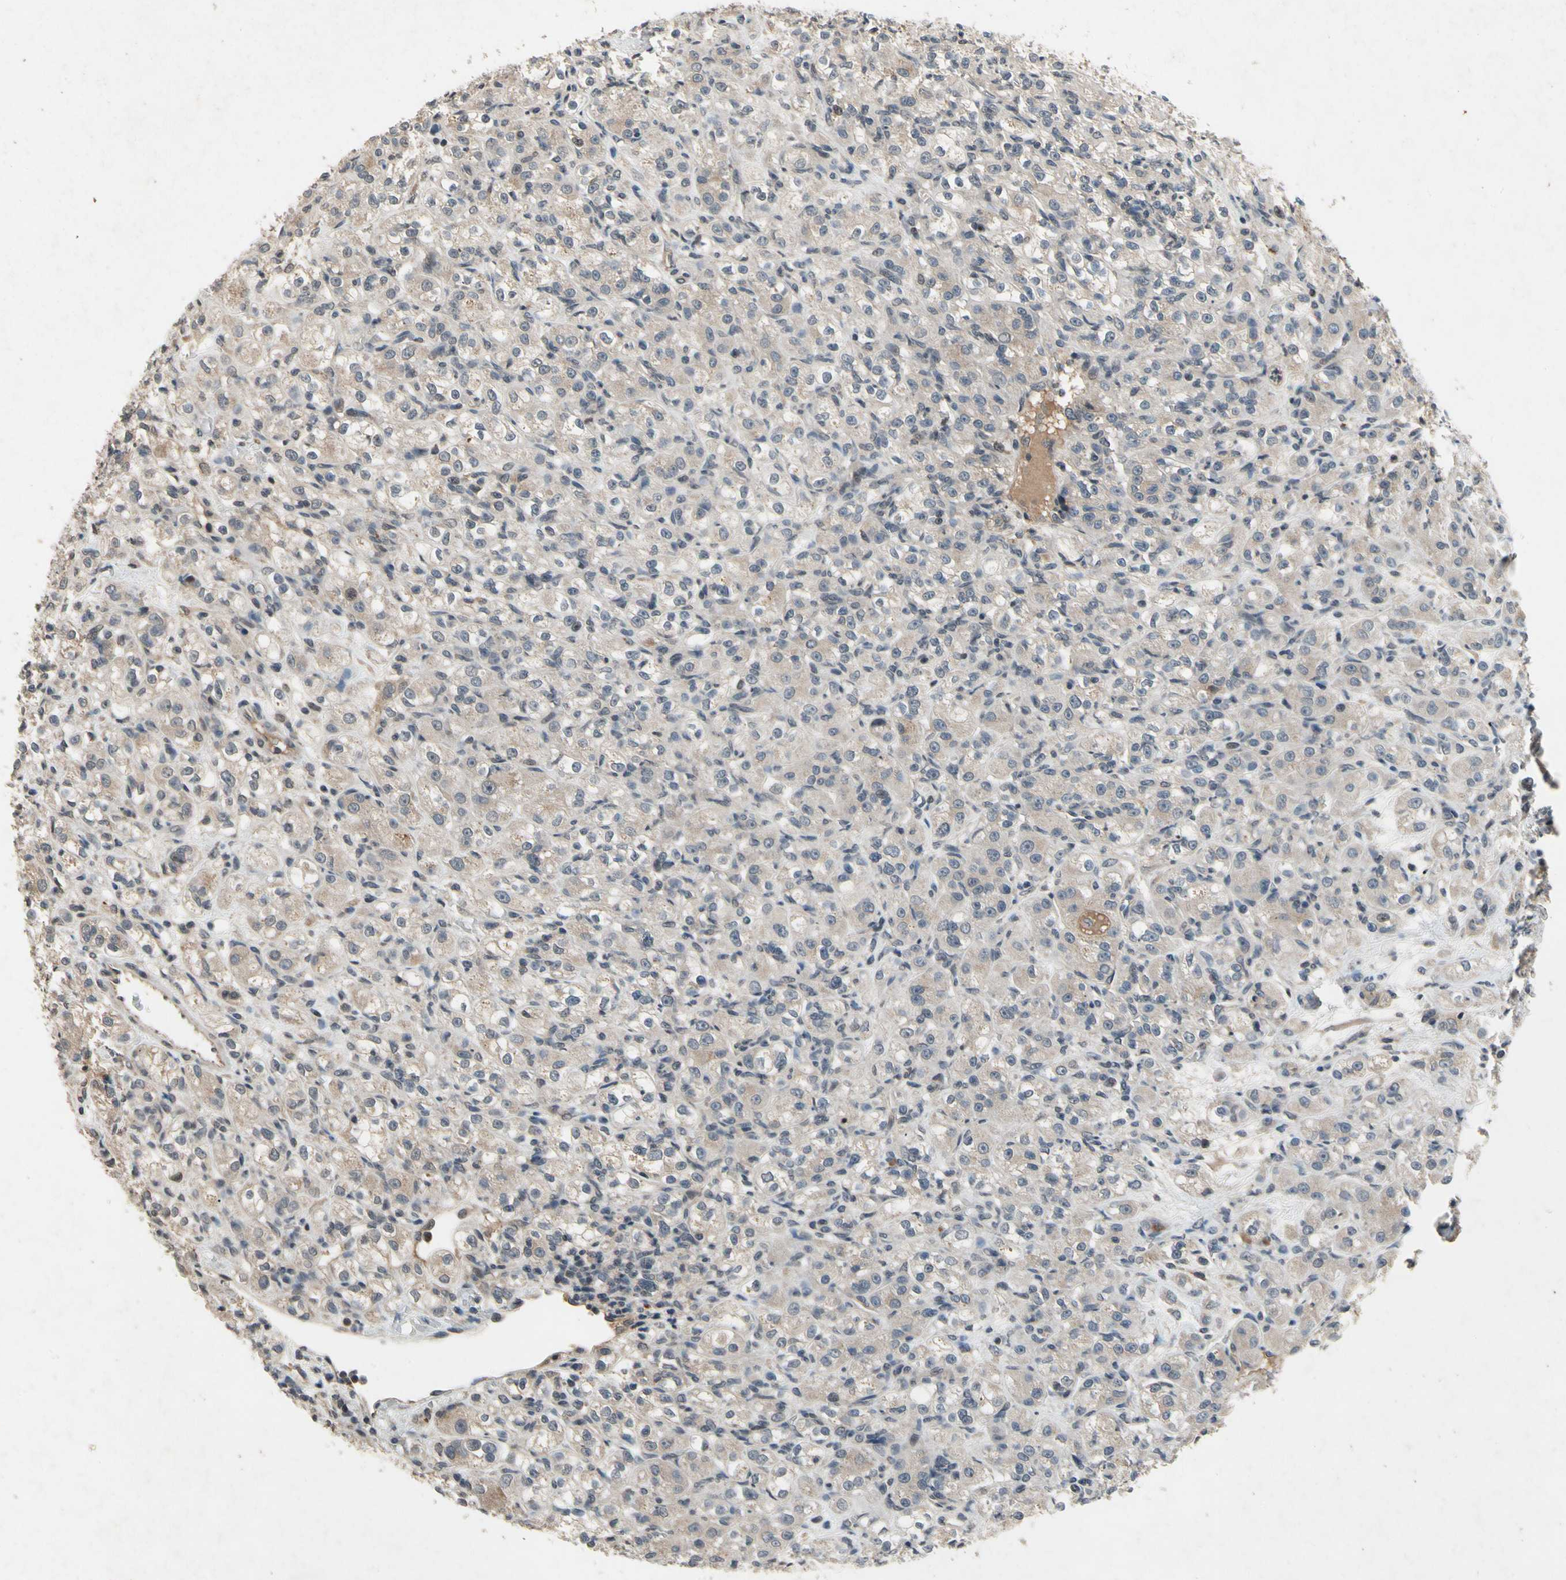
{"staining": {"intensity": "weak", "quantity": "25%-75%", "location": "cytoplasmic/membranous"}, "tissue": "renal cancer", "cell_type": "Tumor cells", "image_type": "cancer", "snomed": [{"axis": "morphology", "description": "Normal tissue, NOS"}, {"axis": "morphology", "description": "Adenocarcinoma, NOS"}, {"axis": "topography", "description": "Kidney"}], "caption": "A histopathology image showing weak cytoplasmic/membranous expression in about 25%-75% of tumor cells in adenocarcinoma (renal), as visualized by brown immunohistochemical staining.", "gene": "DPY19L3", "patient": {"sex": "male", "age": 61}}